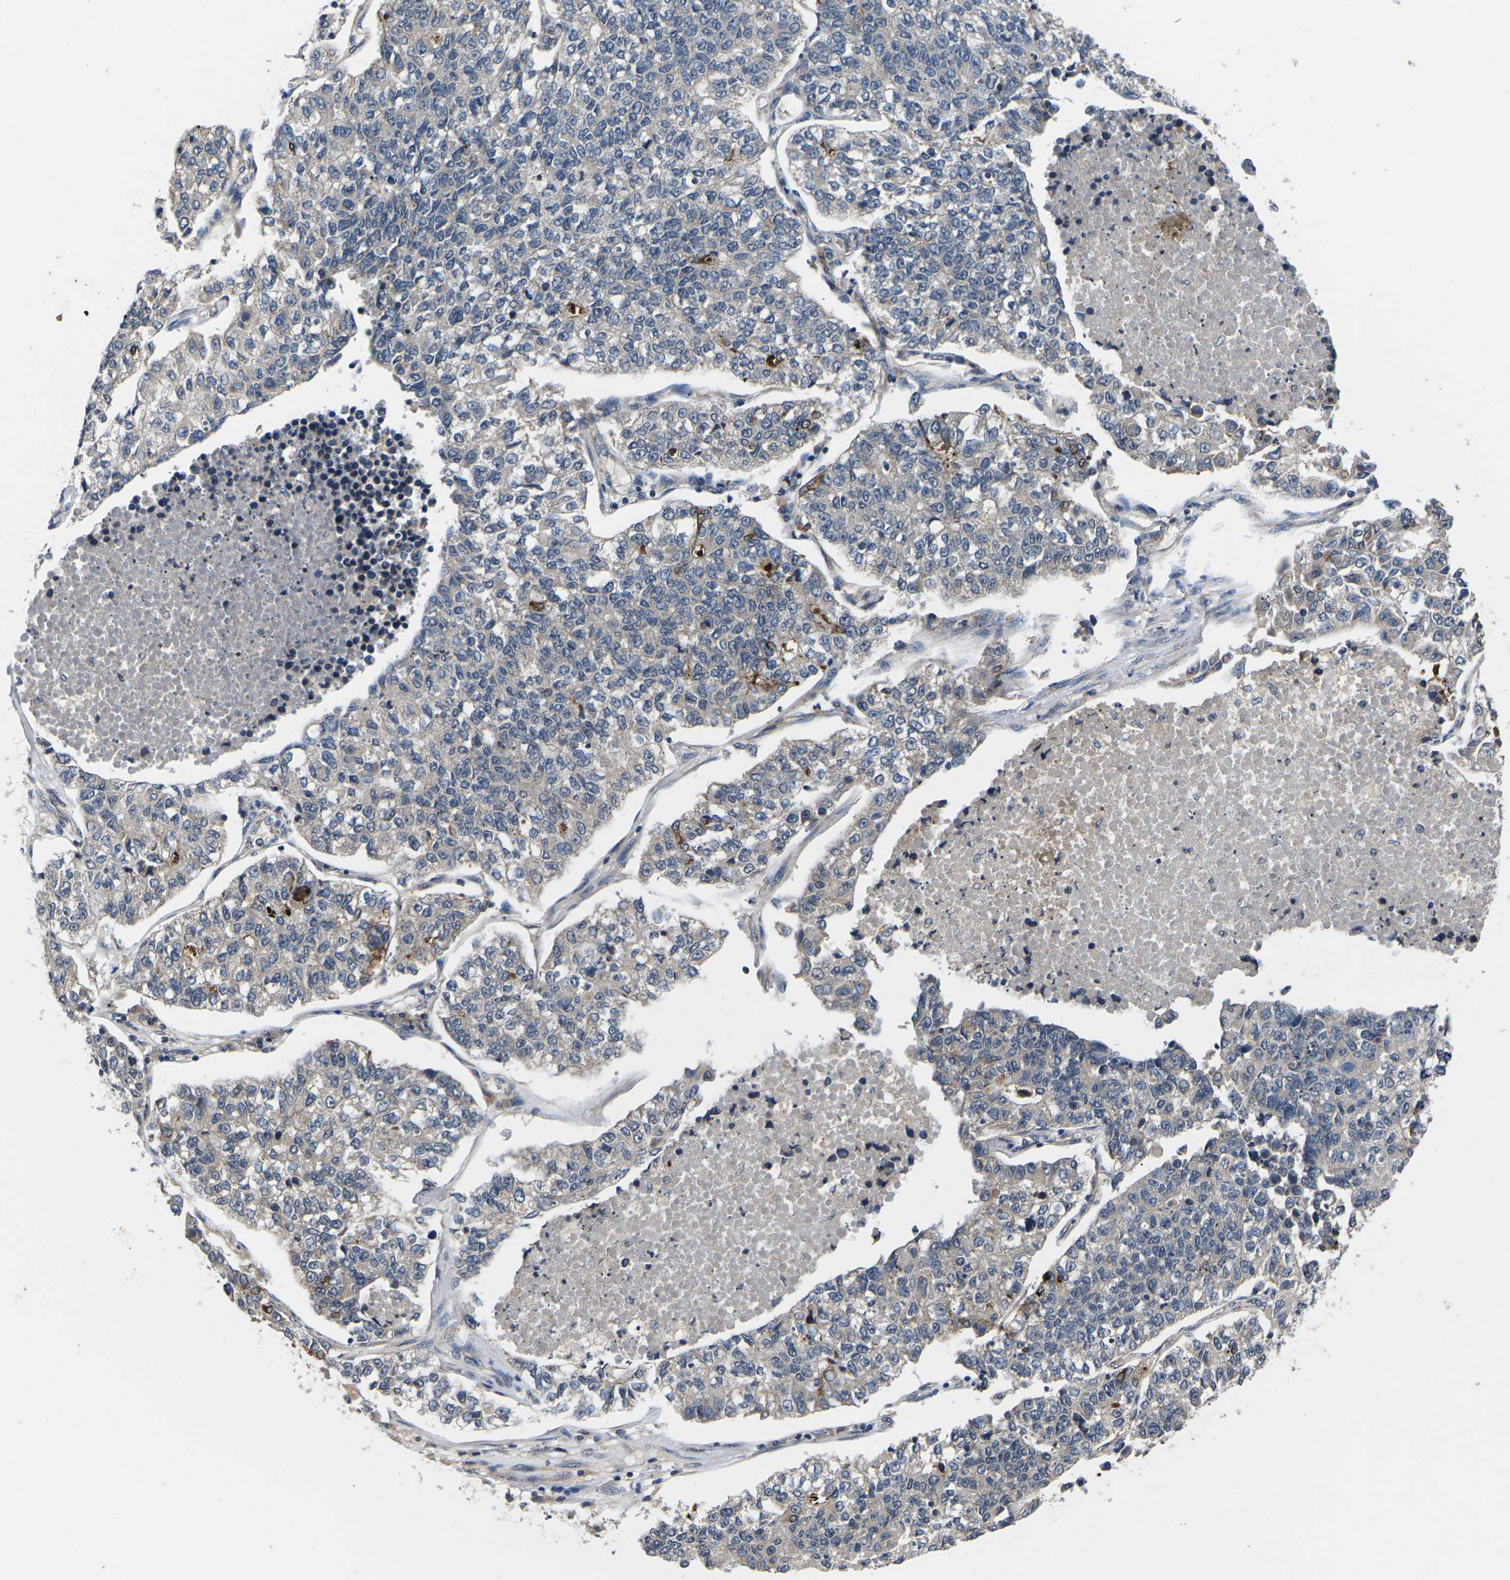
{"staining": {"intensity": "weak", "quantity": ">75%", "location": "cytoplasmic/membranous"}, "tissue": "lung cancer", "cell_type": "Tumor cells", "image_type": "cancer", "snomed": [{"axis": "morphology", "description": "Adenocarcinoma, NOS"}, {"axis": "topography", "description": "Lung"}], "caption": "Protein expression analysis of human adenocarcinoma (lung) reveals weak cytoplasmic/membranous staining in about >75% of tumor cells. (IHC, brightfield microscopy, high magnification).", "gene": "DKK2", "patient": {"sex": "male", "age": 49}}